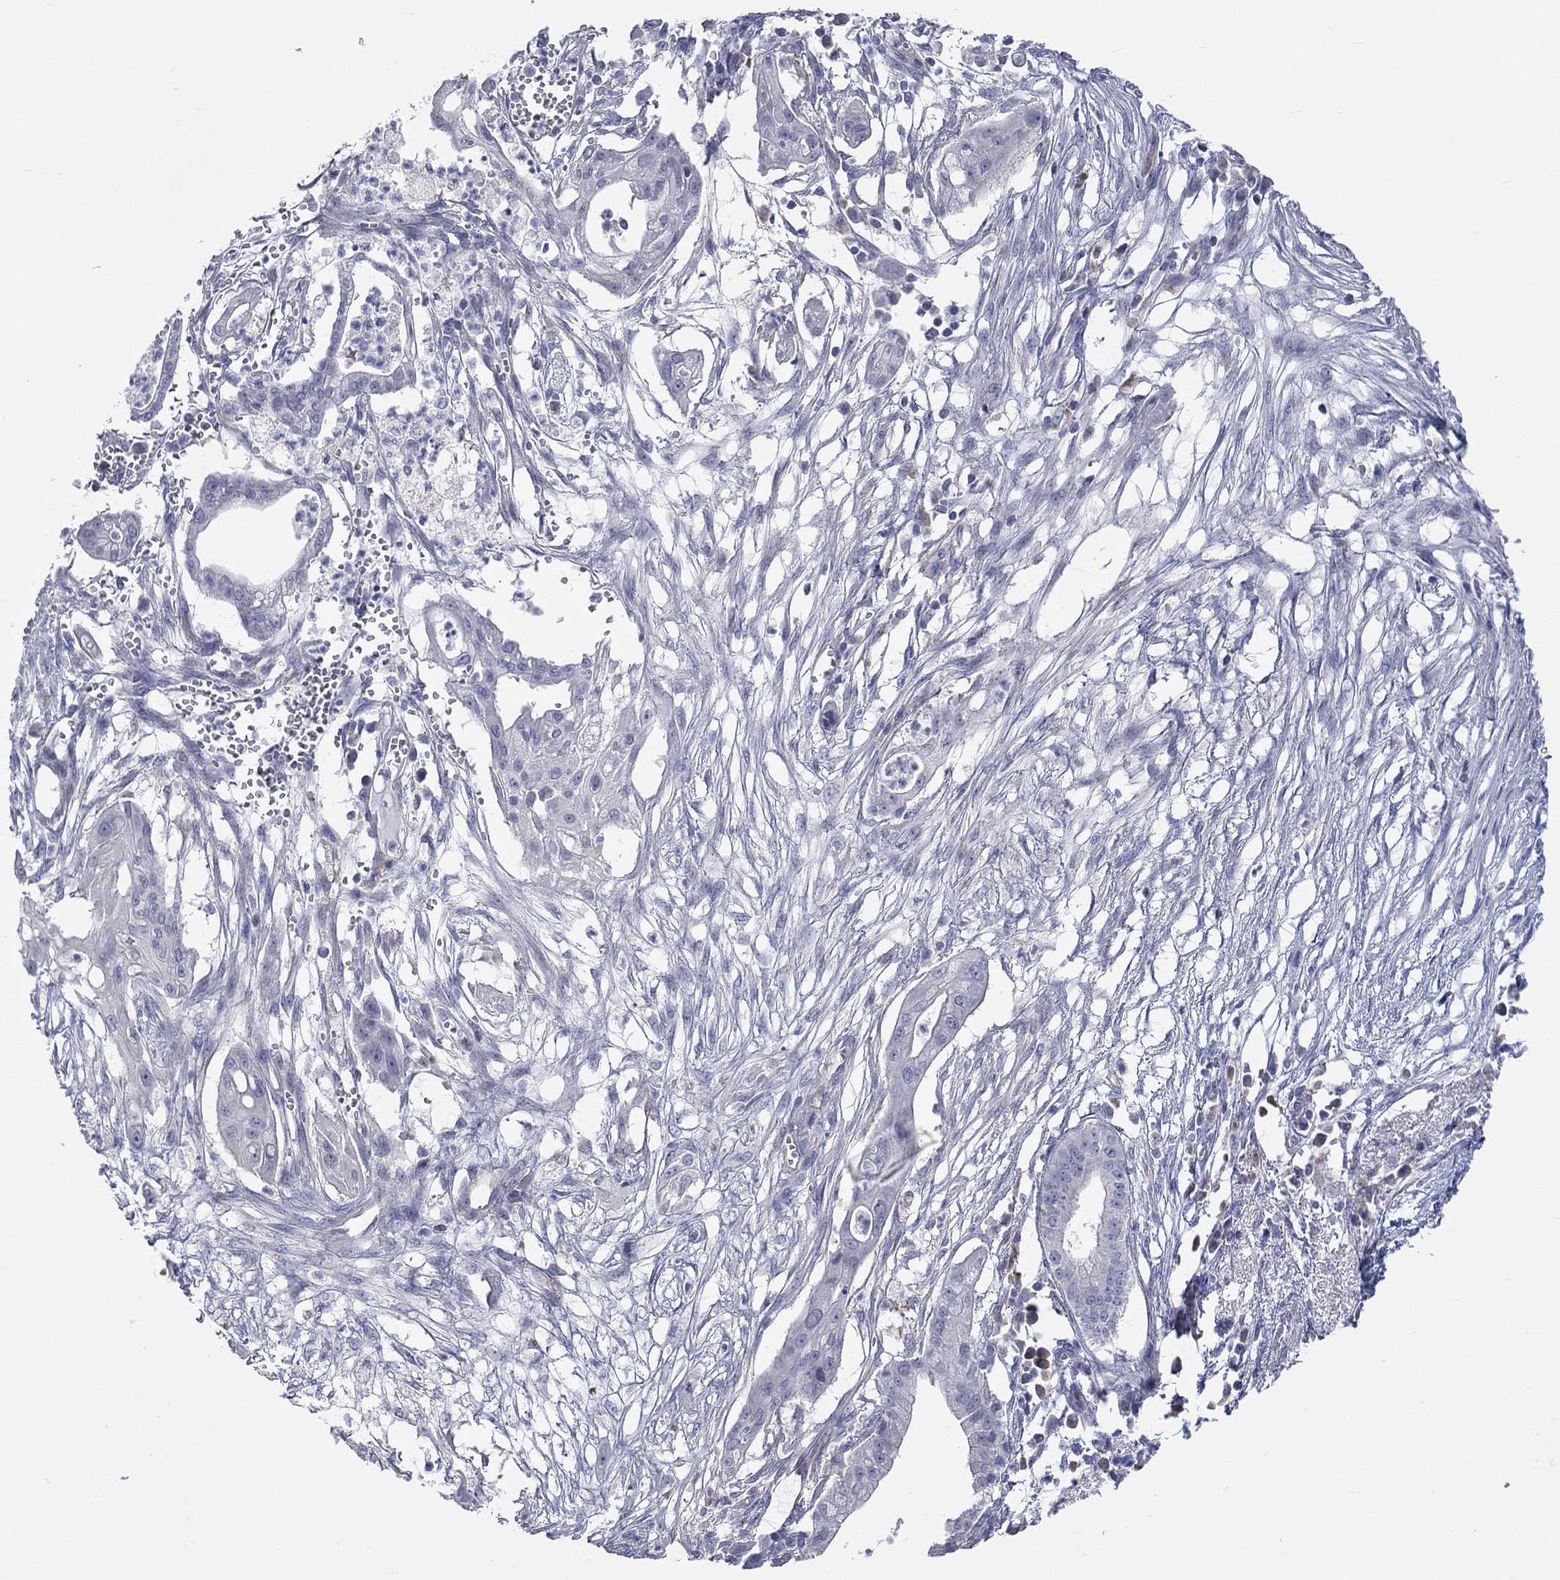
{"staining": {"intensity": "negative", "quantity": "none", "location": "none"}, "tissue": "pancreatic cancer", "cell_type": "Tumor cells", "image_type": "cancer", "snomed": [{"axis": "morphology", "description": "Normal tissue, NOS"}, {"axis": "morphology", "description": "Adenocarcinoma, NOS"}, {"axis": "topography", "description": "Pancreas"}], "caption": "This micrograph is of adenocarcinoma (pancreatic) stained with IHC to label a protein in brown with the nuclei are counter-stained blue. There is no expression in tumor cells.", "gene": "PCDHGA10", "patient": {"sex": "female", "age": 58}}